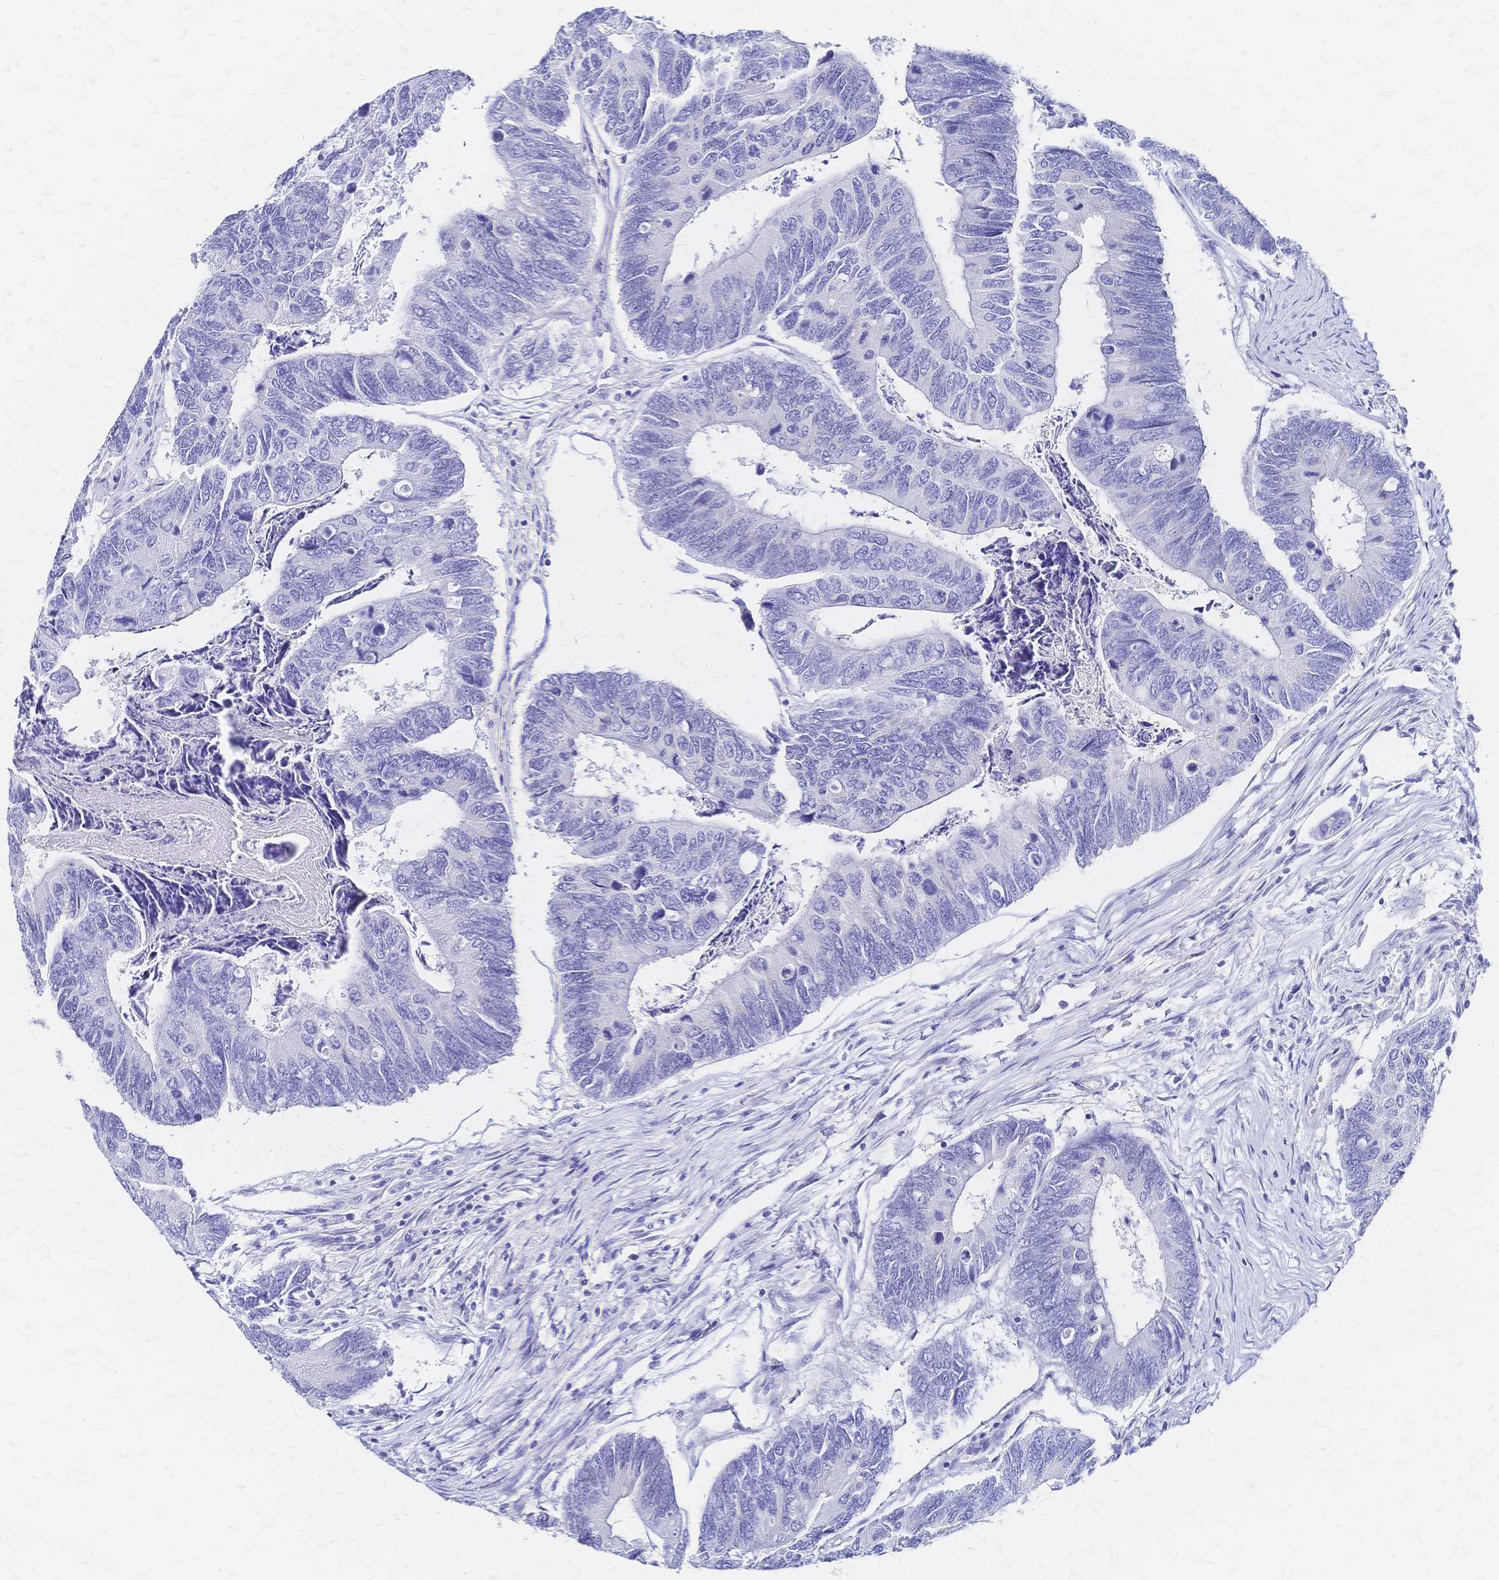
{"staining": {"intensity": "negative", "quantity": "none", "location": "none"}, "tissue": "colorectal cancer", "cell_type": "Tumor cells", "image_type": "cancer", "snomed": [{"axis": "morphology", "description": "Adenocarcinoma, NOS"}, {"axis": "topography", "description": "Colon"}], "caption": "Immunohistochemistry photomicrograph of colorectal adenocarcinoma stained for a protein (brown), which reveals no expression in tumor cells.", "gene": "SLC5A1", "patient": {"sex": "female", "age": 67}}